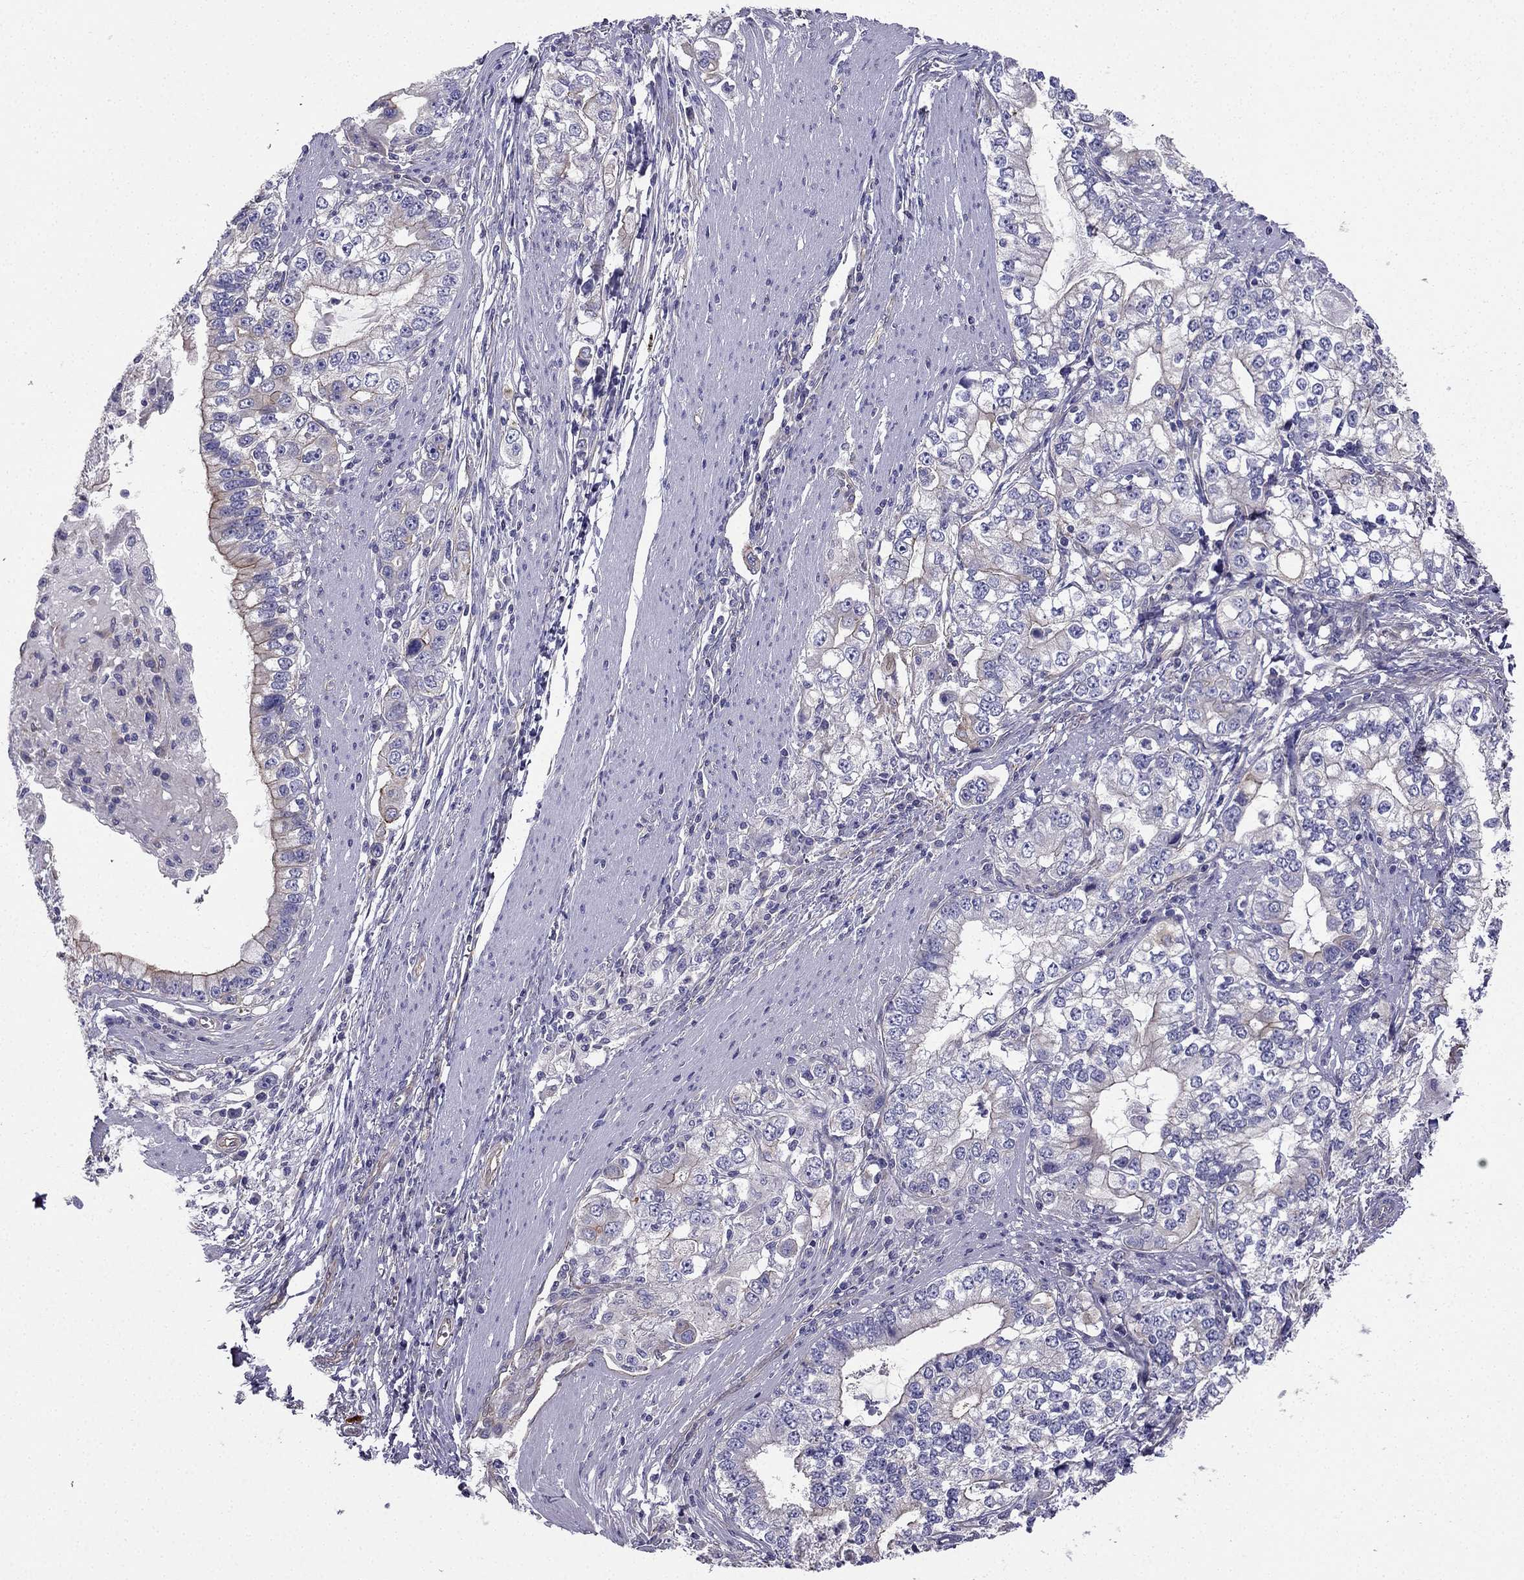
{"staining": {"intensity": "moderate", "quantity": "<25%", "location": "cytoplasmic/membranous"}, "tissue": "stomach cancer", "cell_type": "Tumor cells", "image_type": "cancer", "snomed": [{"axis": "morphology", "description": "Adenocarcinoma, NOS"}, {"axis": "topography", "description": "Stomach, lower"}], "caption": "Stomach cancer (adenocarcinoma) tissue demonstrates moderate cytoplasmic/membranous expression in about <25% of tumor cells", "gene": "ENOX1", "patient": {"sex": "female", "age": 72}}